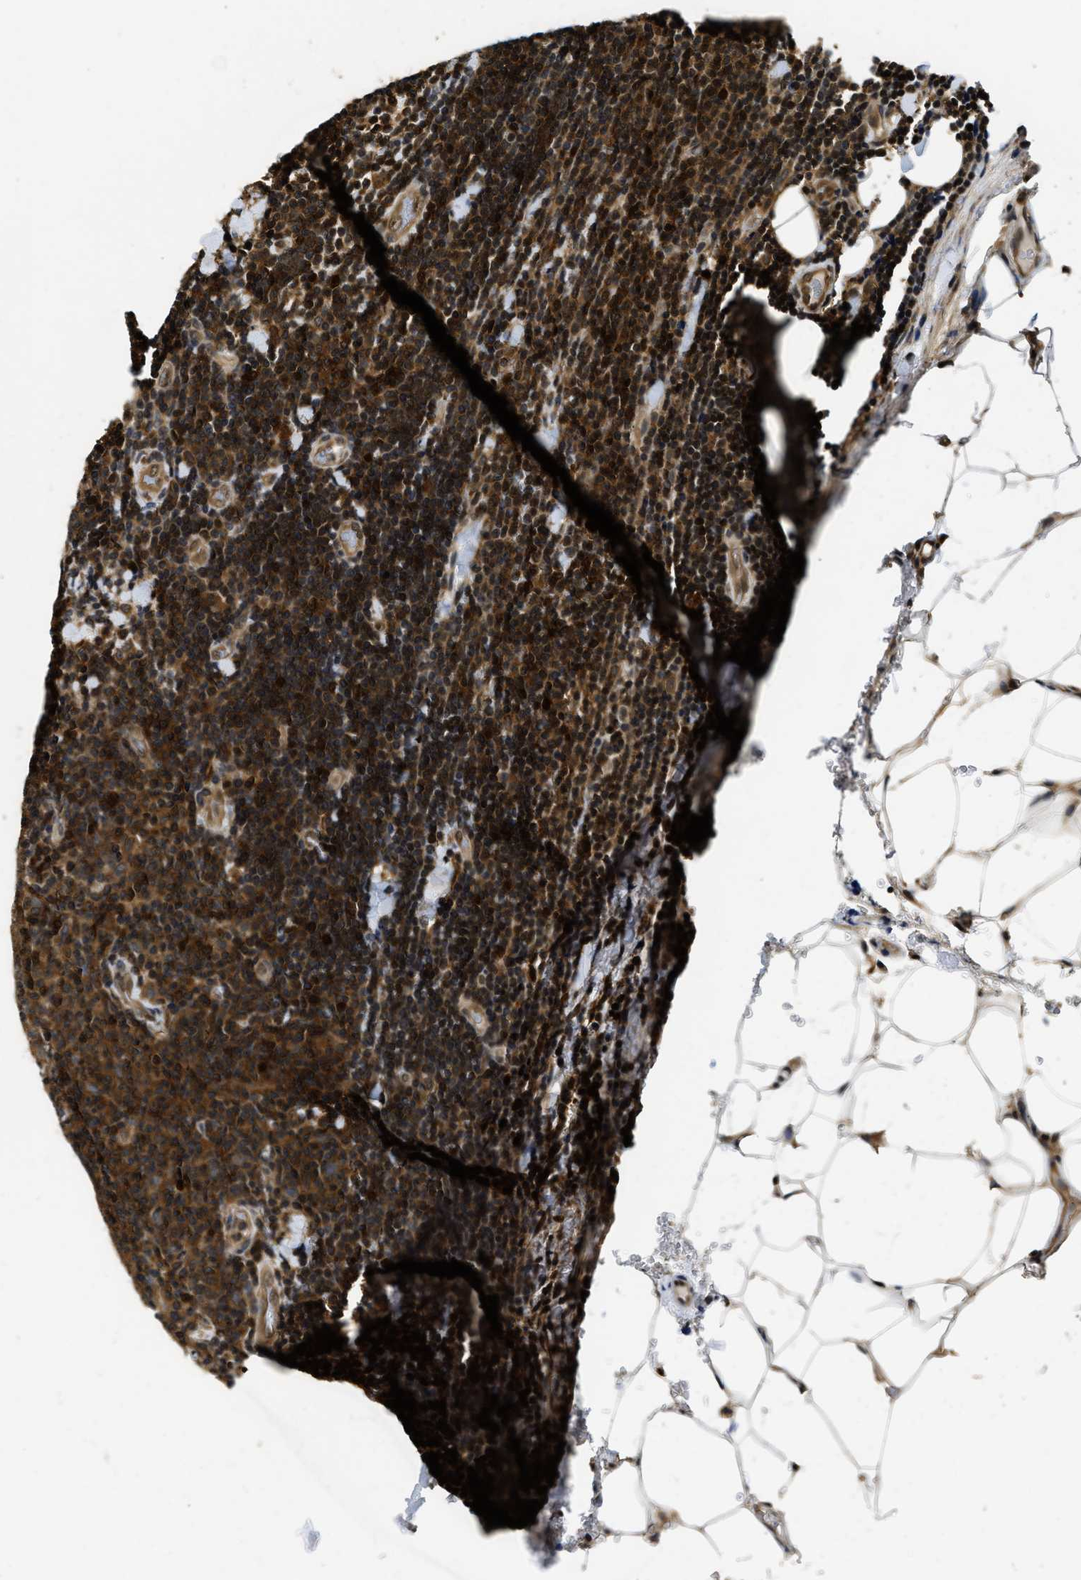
{"staining": {"intensity": "strong", "quantity": ">75%", "location": "cytoplasmic/membranous"}, "tissue": "lymphoma", "cell_type": "Tumor cells", "image_type": "cancer", "snomed": [{"axis": "morphology", "description": "Malignant lymphoma, non-Hodgkin's type, Low grade"}, {"axis": "topography", "description": "Lymph node"}], "caption": "High-magnification brightfield microscopy of malignant lymphoma, non-Hodgkin's type (low-grade) stained with DAB (3,3'-diaminobenzidine) (brown) and counterstained with hematoxylin (blue). tumor cells exhibit strong cytoplasmic/membranous expression is seen in about>75% of cells.", "gene": "ADSL", "patient": {"sex": "male", "age": 66}}